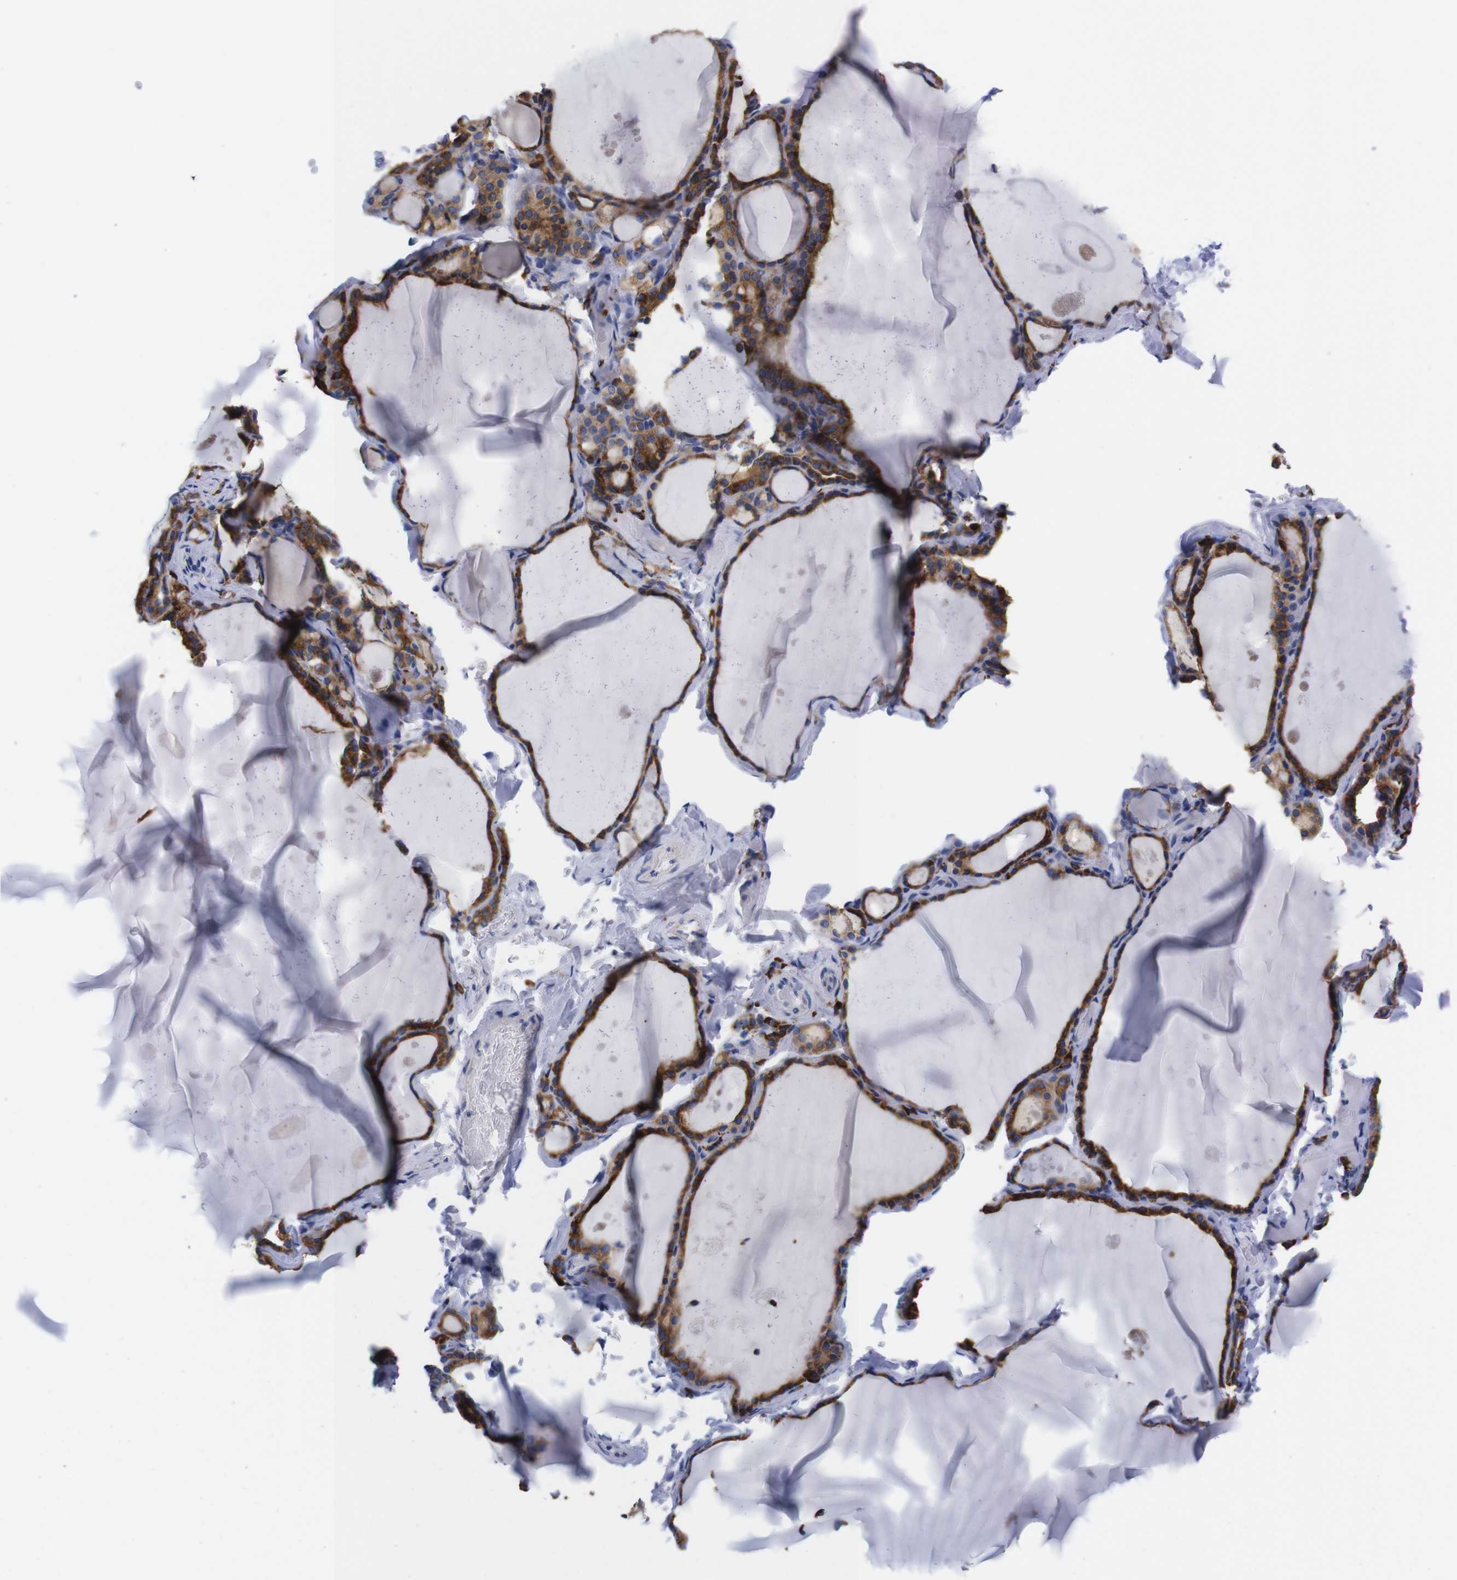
{"staining": {"intensity": "moderate", "quantity": ">75%", "location": "cytoplasmic/membranous"}, "tissue": "thyroid gland", "cell_type": "Glandular cells", "image_type": "normal", "snomed": [{"axis": "morphology", "description": "Normal tissue, NOS"}, {"axis": "topography", "description": "Thyroid gland"}], "caption": "IHC photomicrograph of benign thyroid gland stained for a protein (brown), which exhibits medium levels of moderate cytoplasmic/membranous positivity in approximately >75% of glandular cells.", "gene": "NEBL", "patient": {"sex": "male", "age": 56}}